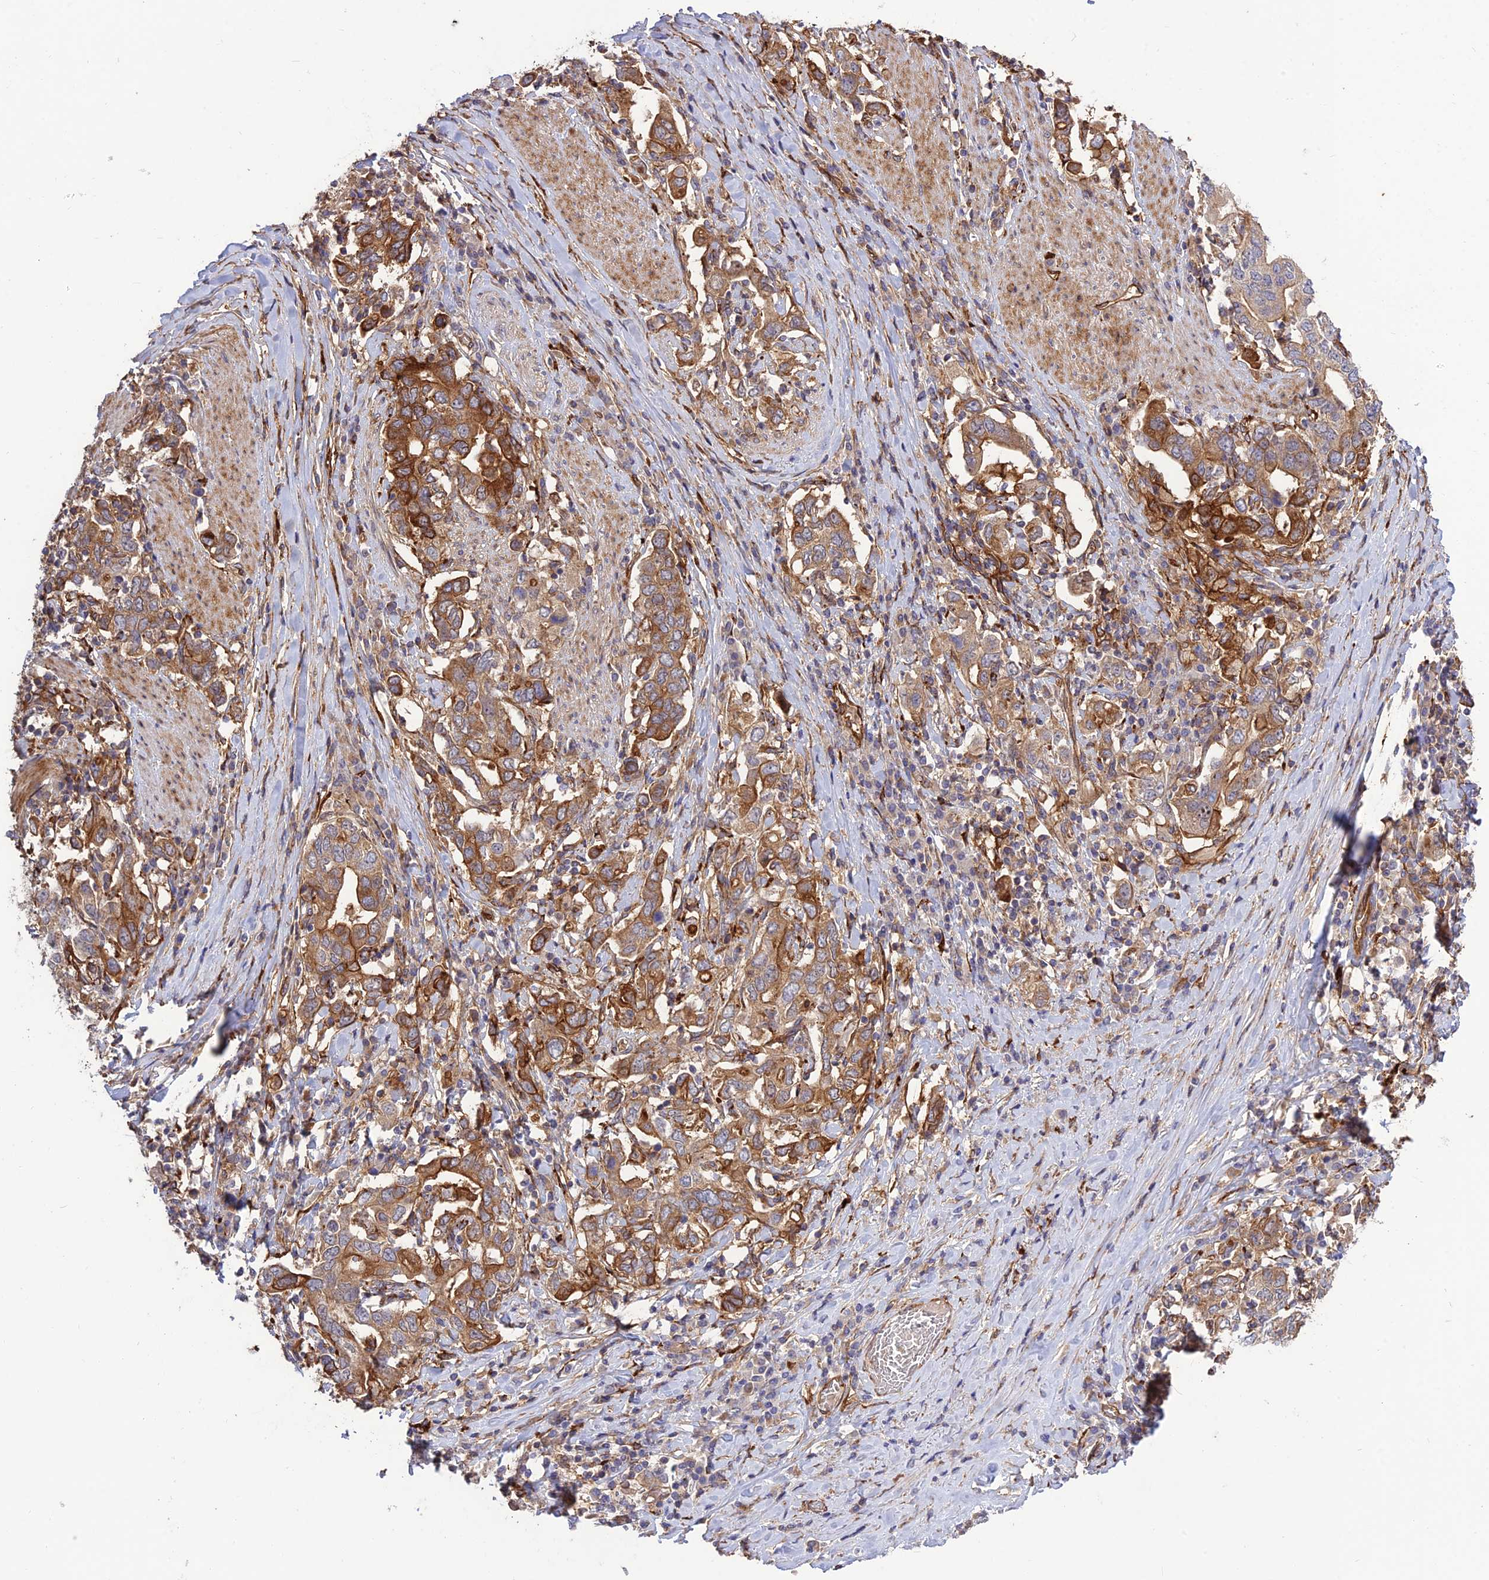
{"staining": {"intensity": "moderate", "quantity": ">75%", "location": "cytoplasmic/membranous"}, "tissue": "stomach cancer", "cell_type": "Tumor cells", "image_type": "cancer", "snomed": [{"axis": "morphology", "description": "Adenocarcinoma, NOS"}, {"axis": "topography", "description": "Stomach, upper"}, {"axis": "topography", "description": "Stomach"}], "caption": "This image shows immunohistochemistry (IHC) staining of human stomach cancer (adenocarcinoma), with medium moderate cytoplasmic/membranous staining in approximately >75% of tumor cells.", "gene": "CRTAP", "patient": {"sex": "male", "age": 62}}